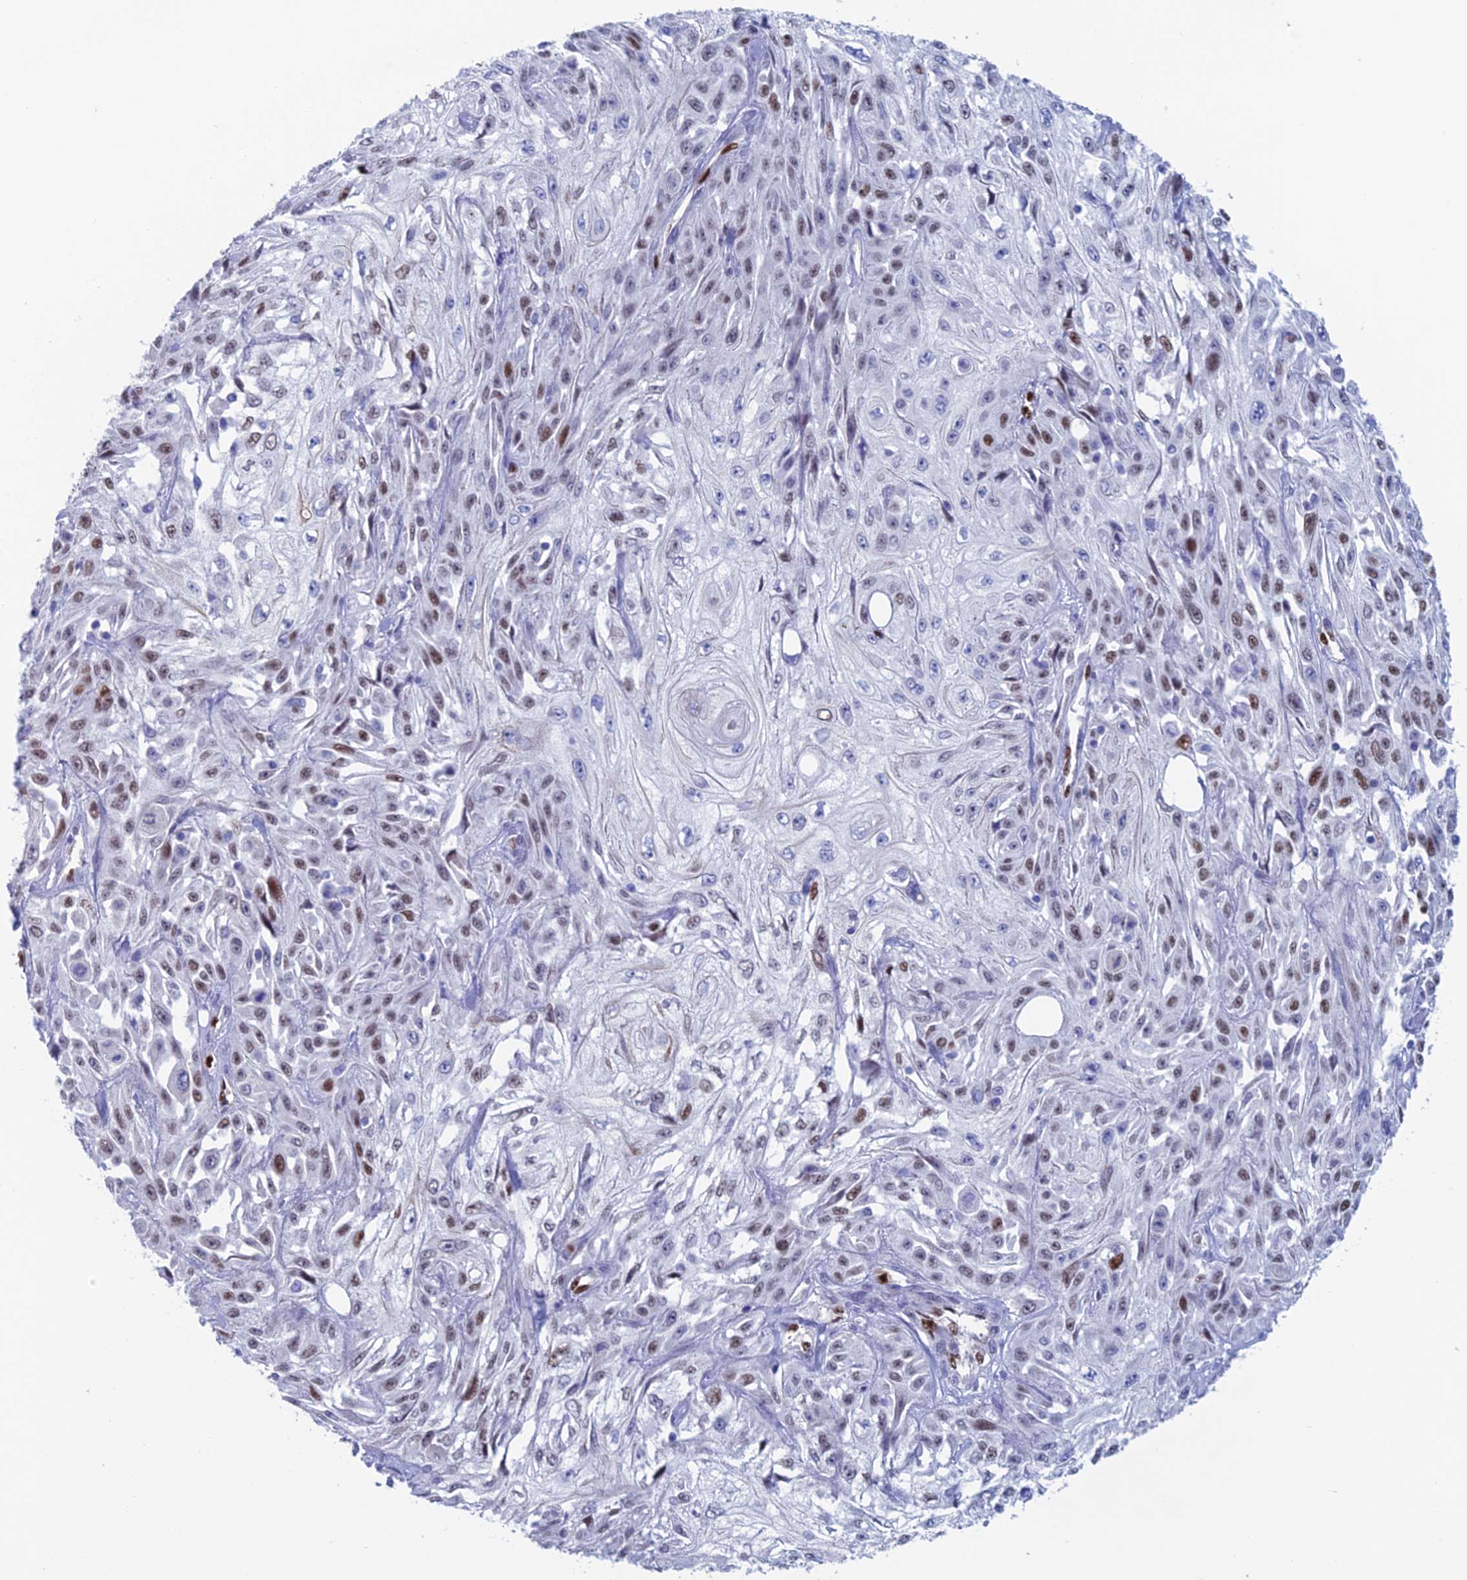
{"staining": {"intensity": "moderate", "quantity": "<25%", "location": "nuclear"}, "tissue": "skin cancer", "cell_type": "Tumor cells", "image_type": "cancer", "snomed": [{"axis": "morphology", "description": "Squamous cell carcinoma, NOS"}, {"axis": "morphology", "description": "Squamous cell carcinoma, metastatic, NOS"}, {"axis": "topography", "description": "Skin"}, {"axis": "topography", "description": "Lymph node"}], "caption": "Skin cancer (squamous cell carcinoma) stained for a protein (brown) reveals moderate nuclear positive expression in about <25% of tumor cells.", "gene": "NOL4L", "patient": {"sex": "male", "age": 75}}